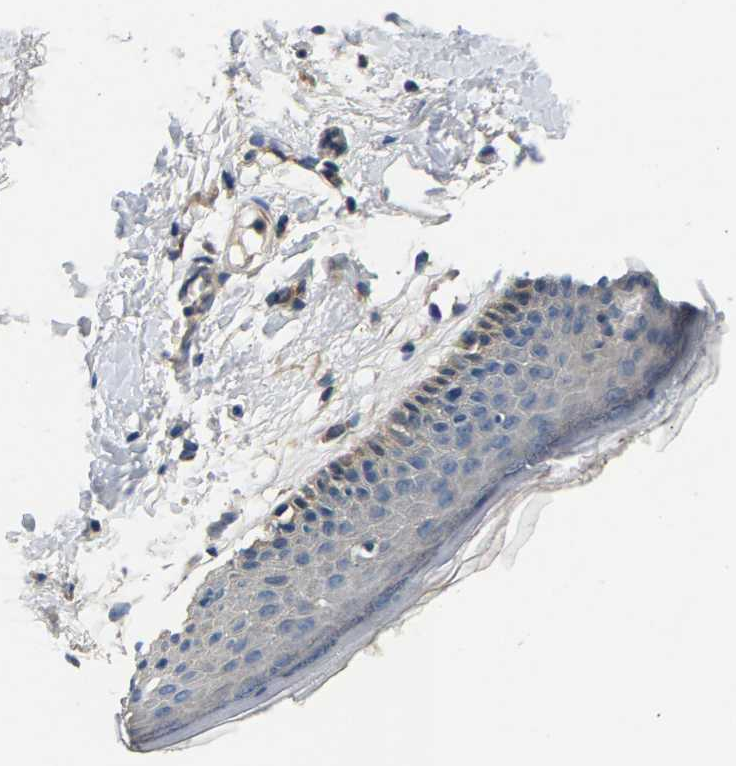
{"staining": {"intensity": "weak", "quantity": "<25%", "location": "cytoplasmic/membranous"}, "tissue": "skin", "cell_type": "Epidermal cells", "image_type": "normal", "snomed": [{"axis": "morphology", "description": "Normal tissue, NOS"}, {"axis": "topography", "description": "Vulva"}], "caption": "Immunohistochemistry (IHC) micrograph of normal skin stained for a protein (brown), which shows no expression in epidermal cells. (DAB IHC with hematoxylin counter stain).", "gene": "NT5C", "patient": {"sex": "female", "age": 54}}